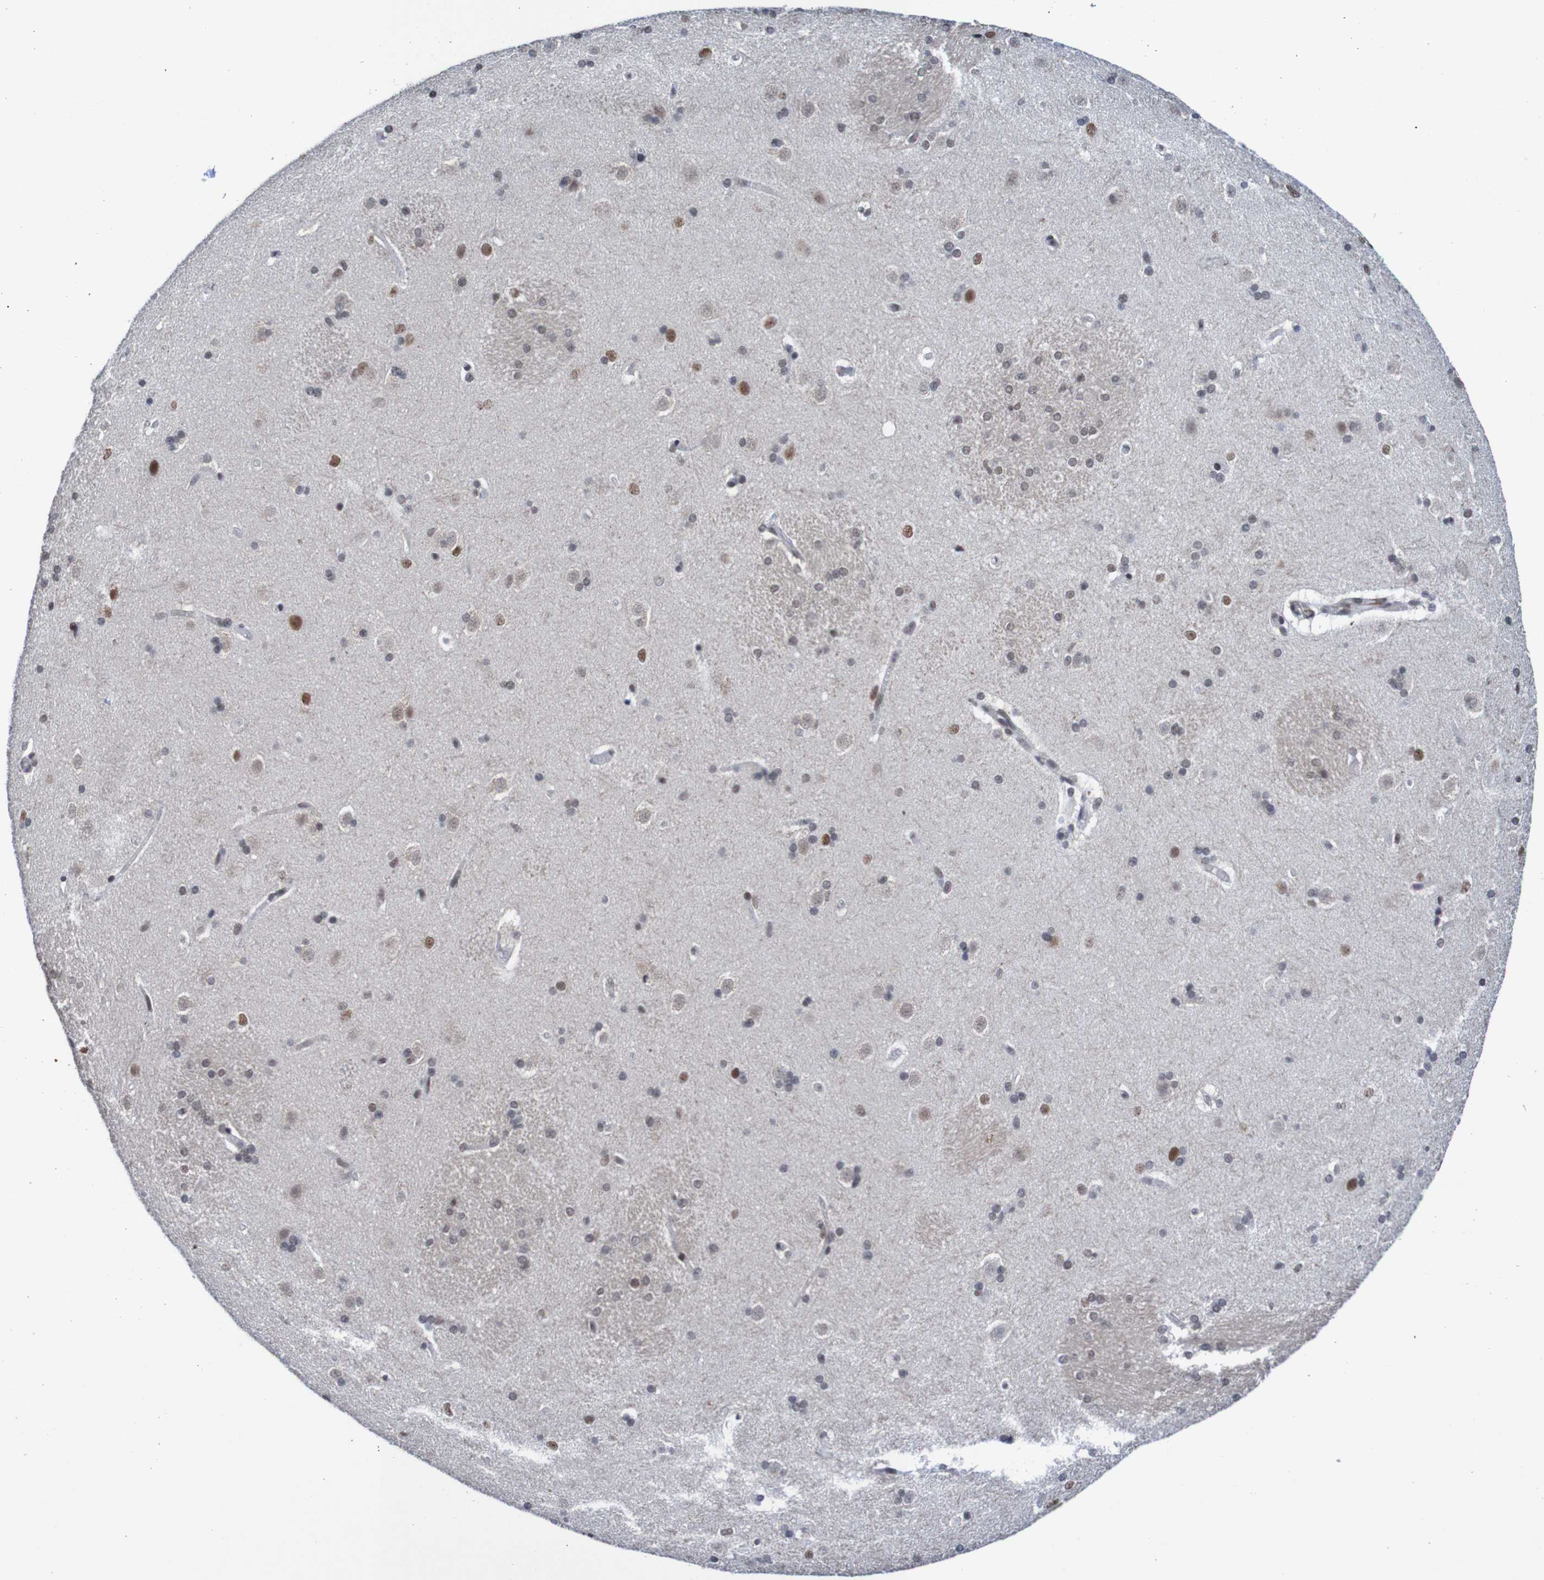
{"staining": {"intensity": "moderate", "quantity": "<25%", "location": "nuclear"}, "tissue": "caudate", "cell_type": "Glial cells", "image_type": "normal", "snomed": [{"axis": "morphology", "description": "Normal tissue, NOS"}, {"axis": "topography", "description": "Lateral ventricle wall"}], "caption": "IHC (DAB (3,3'-diaminobenzidine)) staining of benign caudate displays moderate nuclear protein staining in approximately <25% of glial cells.", "gene": "CDC5L", "patient": {"sex": "female", "age": 19}}